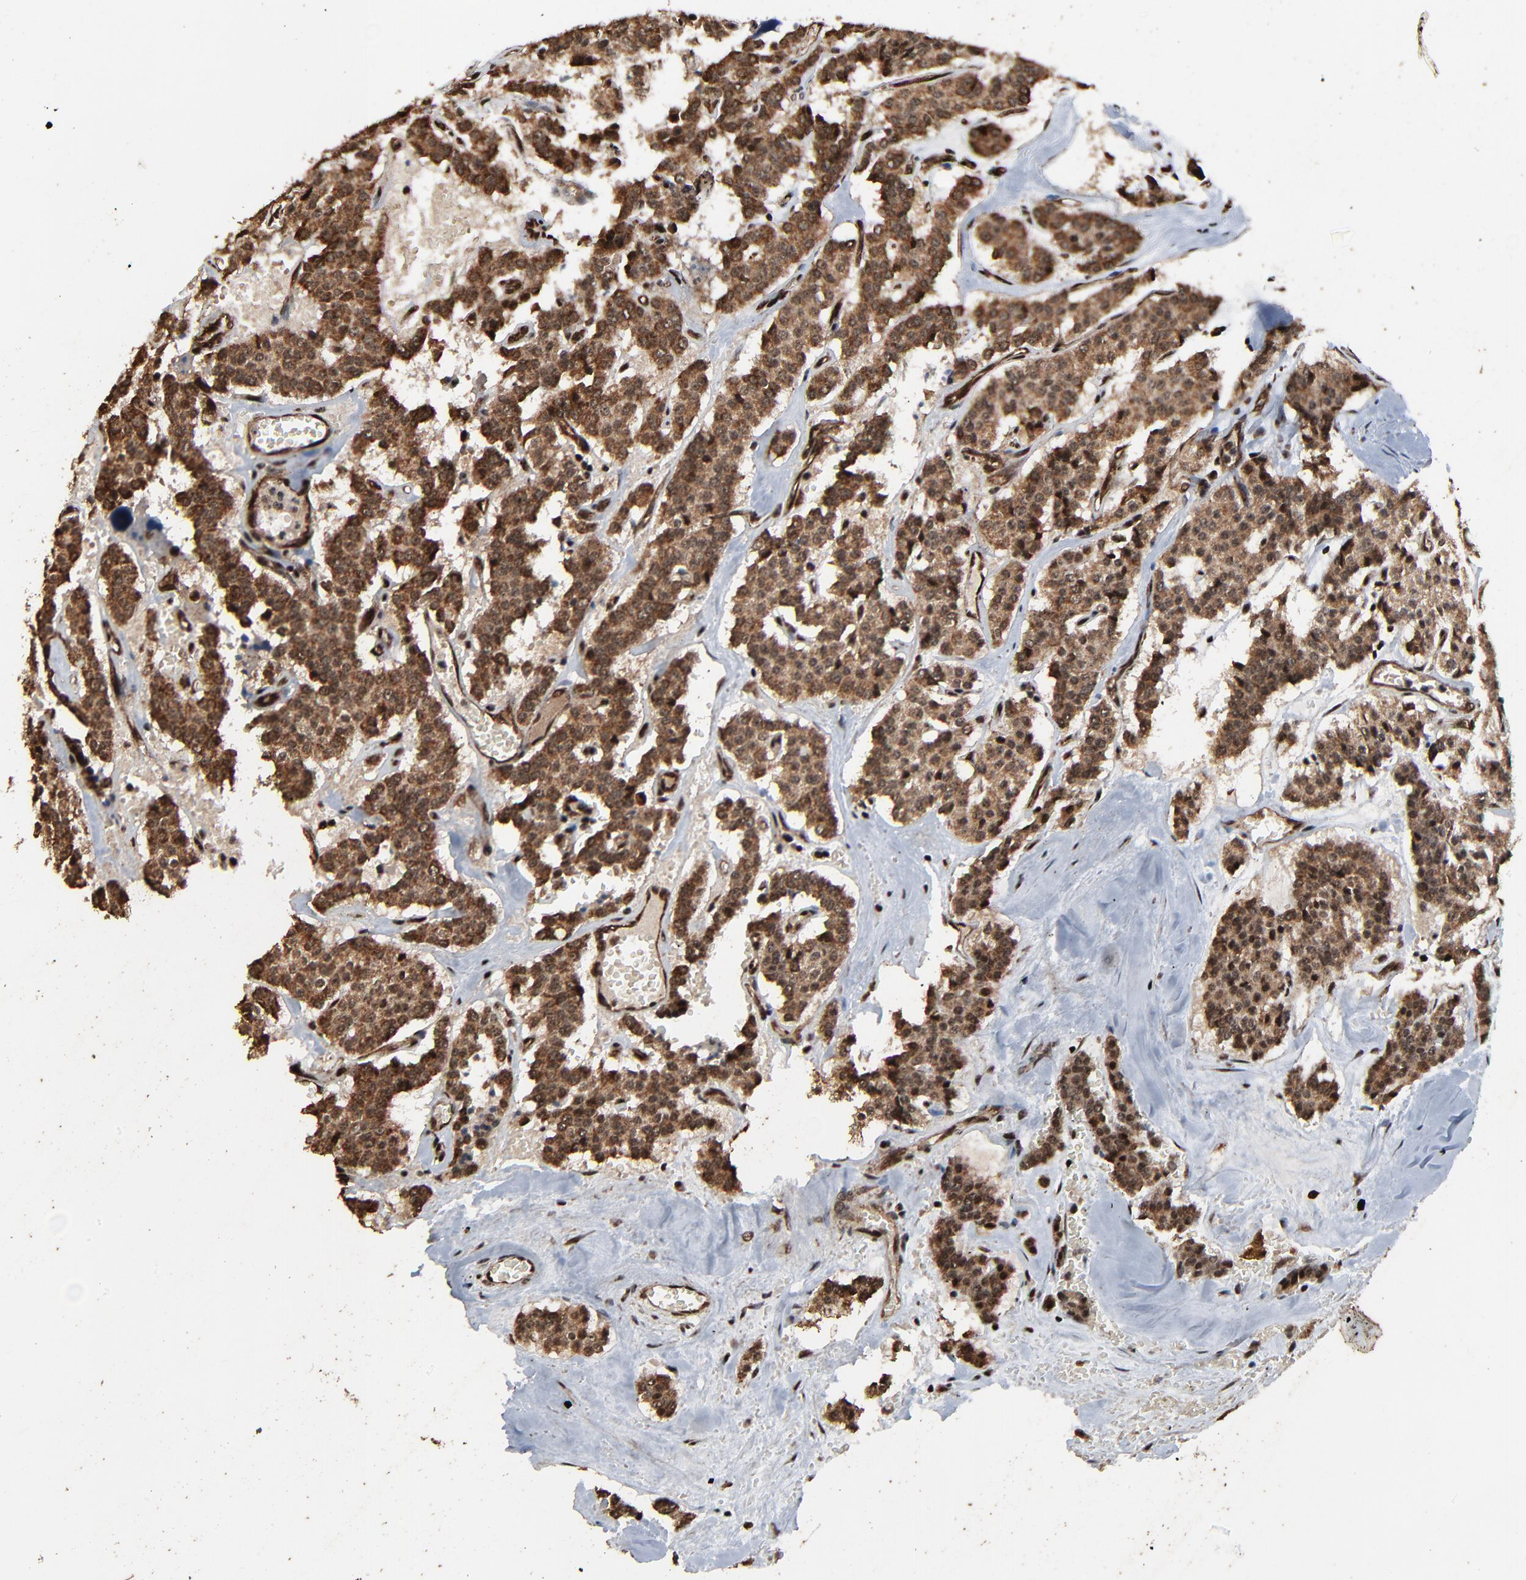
{"staining": {"intensity": "moderate", "quantity": ">75%", "location": "cytoplasmic/membranous,nuclear"}, "tissue": "carcinoid", "cell_type": "Tumor cells", "image_type": "cancer", "snomed": [{"axis": "morphology", "description": "Carcinoid, malignant, NOS"}, {"axis": "topography", "description": "Bronchus"}], "caption": "This is a photomicrograph of immunohistochemistry staining of malignant carcinoid, which shows moderate expression in the cytoplasmic/membranous and nuclear of tumor cells.", "gene": "RHOJ", "patient": {"sex": "male", "age": 55}}